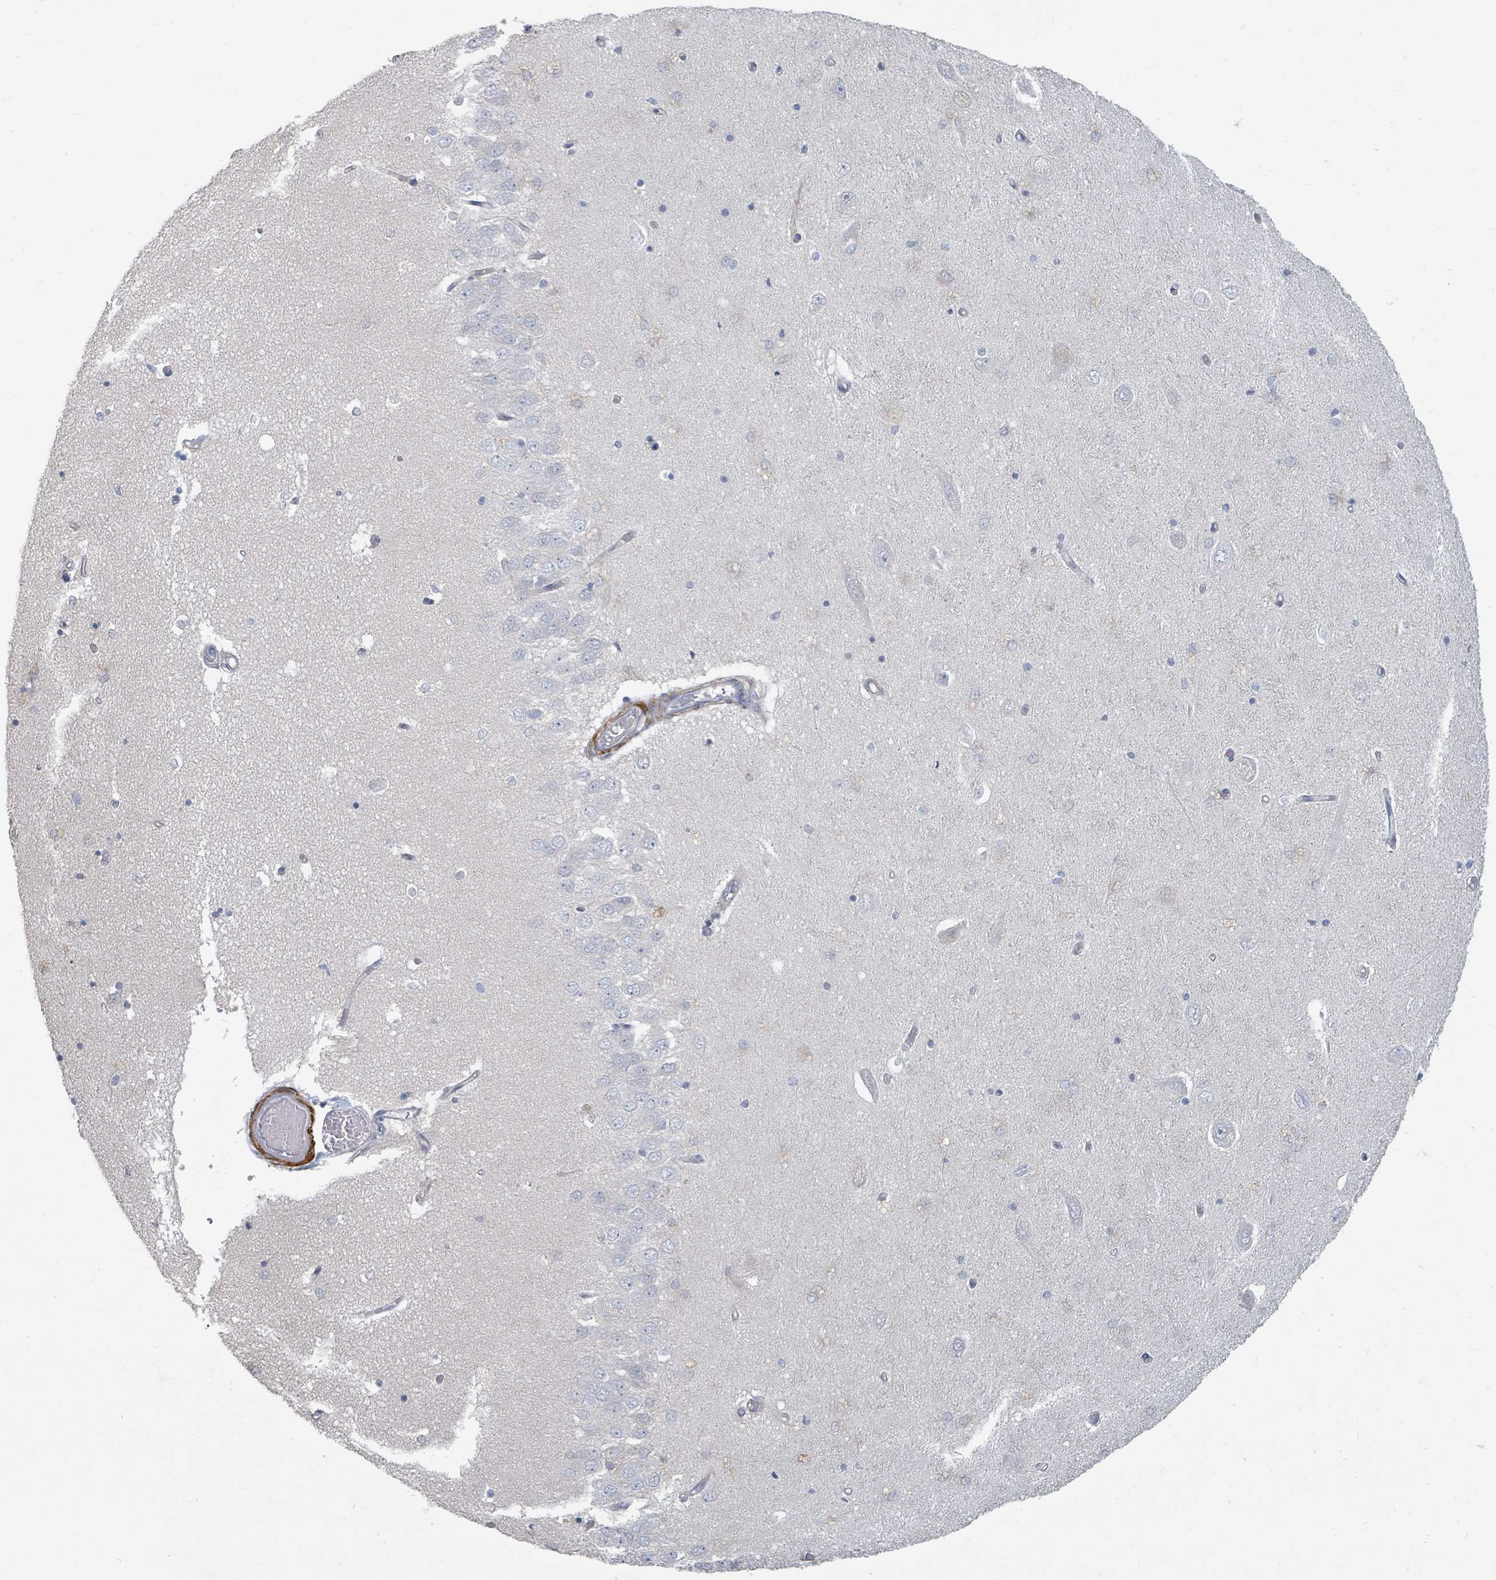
{"staining": {"intensity": "negative", "quantity": "none", "location": "none"}, "tissue": "hippocampus", "cell_type": "Glial cells", "image_type": "normal", "snomed": [{"axis": "morphology", "description": "Normal tissue, NOS"}, {"axis": "topography", "description": "Hippocampus"}], "caption": "A histopathology image of hippocampus stained for a protein demonstrates no brown staining in glial cells. The staining is performed using DAB brown chromogen with nuclei counter-stained in using hematoxylin.", "gene": "ARGFX", "patient": {"sex": "male", "age": 45}}